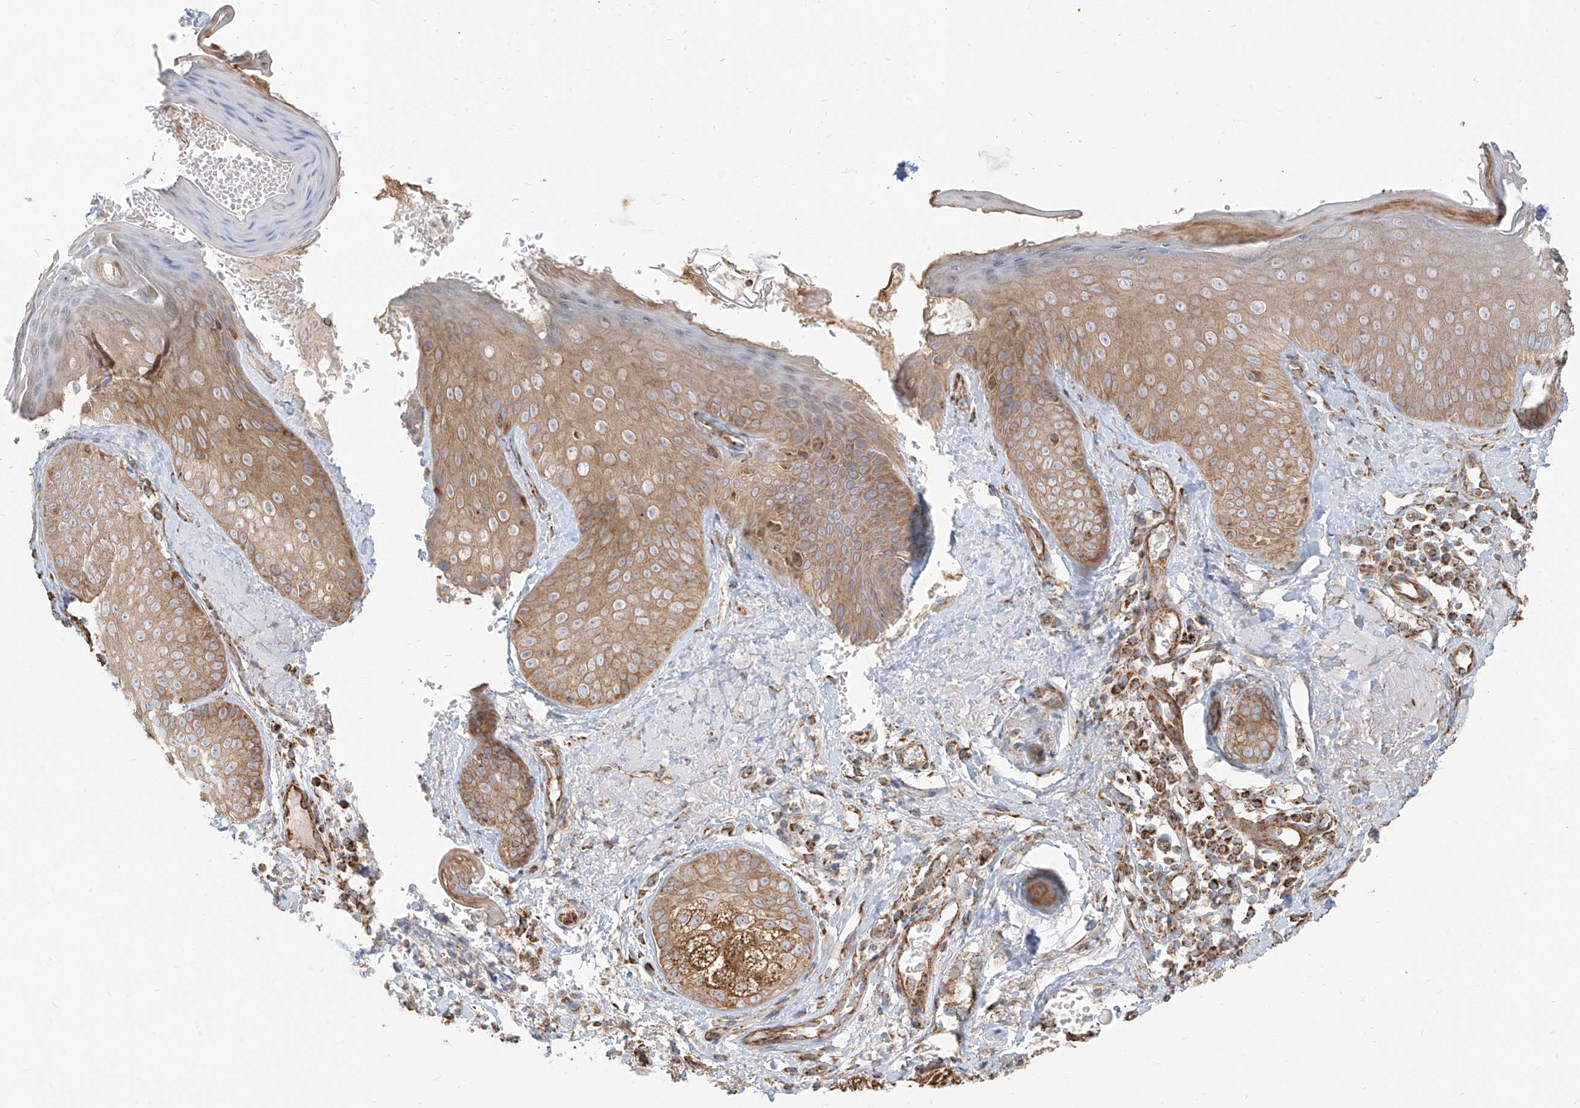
{"staining": {"intensity": "moderate", "quantity": "25%-75%", "location": "cytoplasmic/membranous"}, "tissue": "skin", "cell_type": "Fibroblasts", "image_type": "normal", "snomed": [{"axis": "morphology", "description": "Normal tissue, NOS"}, {"axis": "topography", "description": "Skin"}], "caption": "Skin was stained to show a protein in brown. There is medium levels of moderate cytoplasmic/membranous staining in approximately 25%-75% of fibroblasts.", "gene": "PLCL1", "patient": {"sex": "male", "age": 57}}